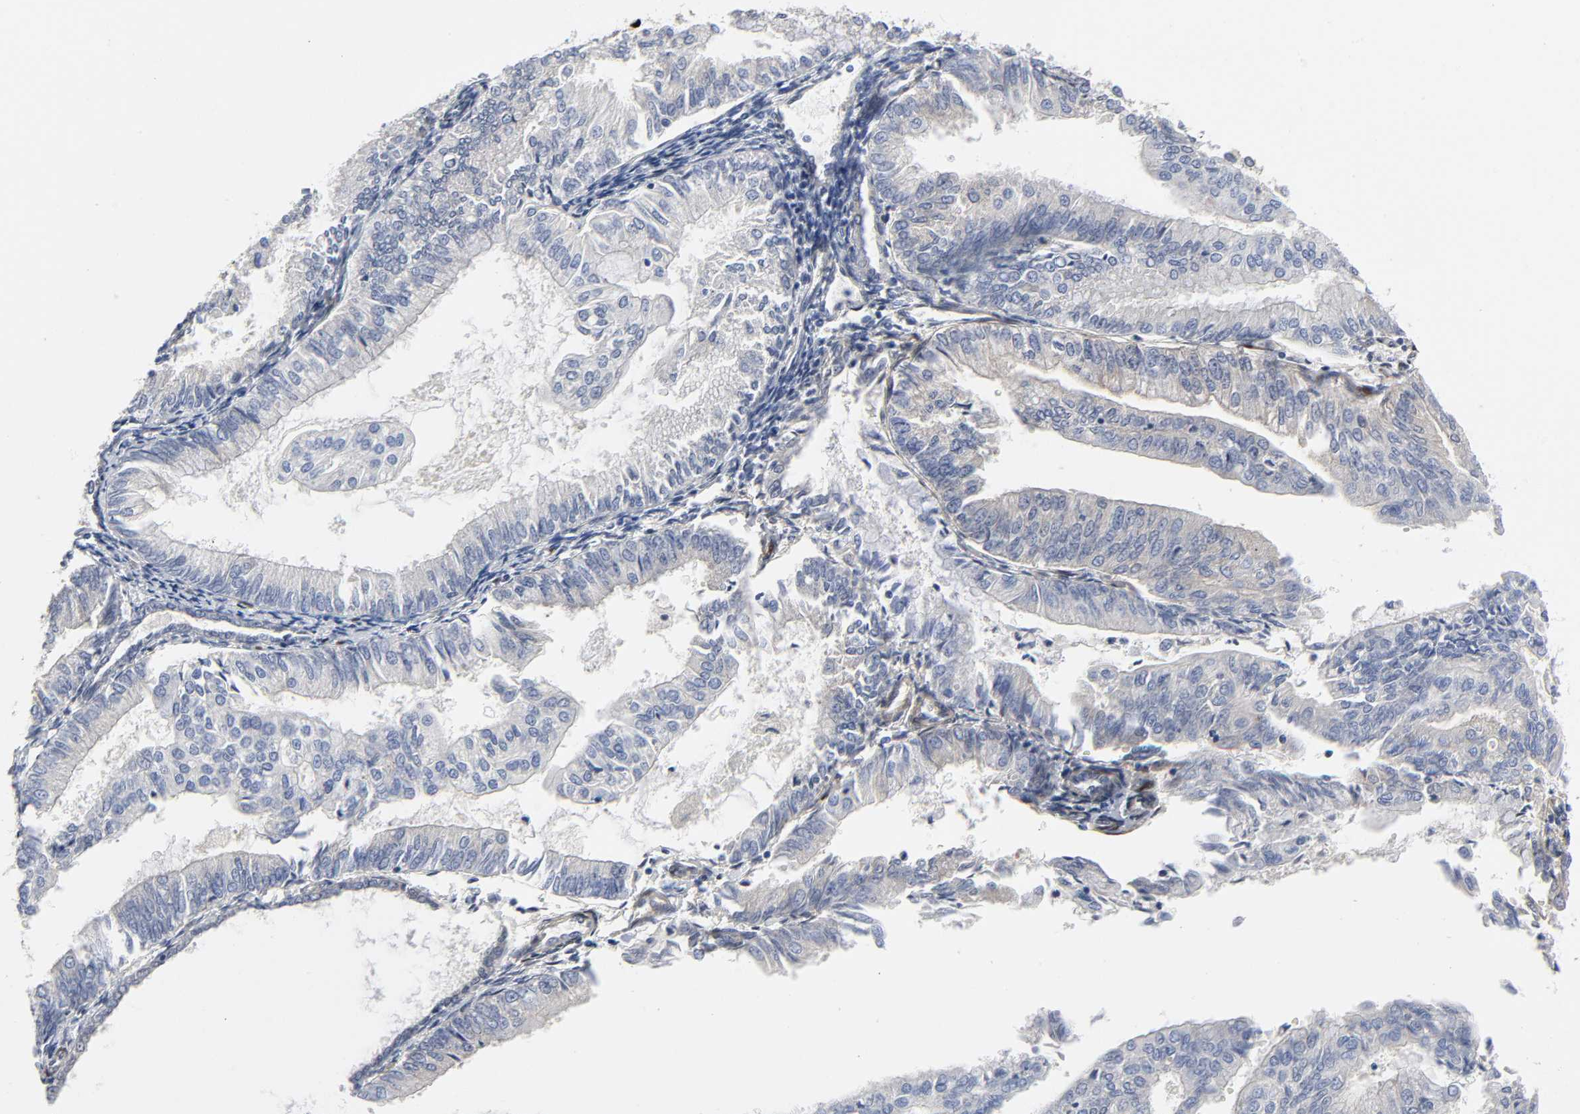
{"staining": {"intensity": "moderate", "quantity": "25%-75%", "location": "cytoplasmic/membranous"}, "tissue": "endometrial cancer", "cell_type": "Tumor cells", "image_type": "cancer", "snomed": [{"axis": "morphology", "description": "Adenocarcinoma, NOS"}, {"axis": "topography", "description": "Endometrium"}], "caption": "Immunohistochemistry (IHC) staining of endometrial cancer (adenocarcinoma), which shows medium levels of moderate cytoplasmic/membranous positivity in approximately 25%-75% of tumor cells indicating moderate cytoplasmic/membranous protein expression. The staining was performed using DAB (brown) for protein detection and nuclei were counterstained in hematoxylin (blue).", "gene": "PTEN", "patient": {"sex": "female", "age": 59}}